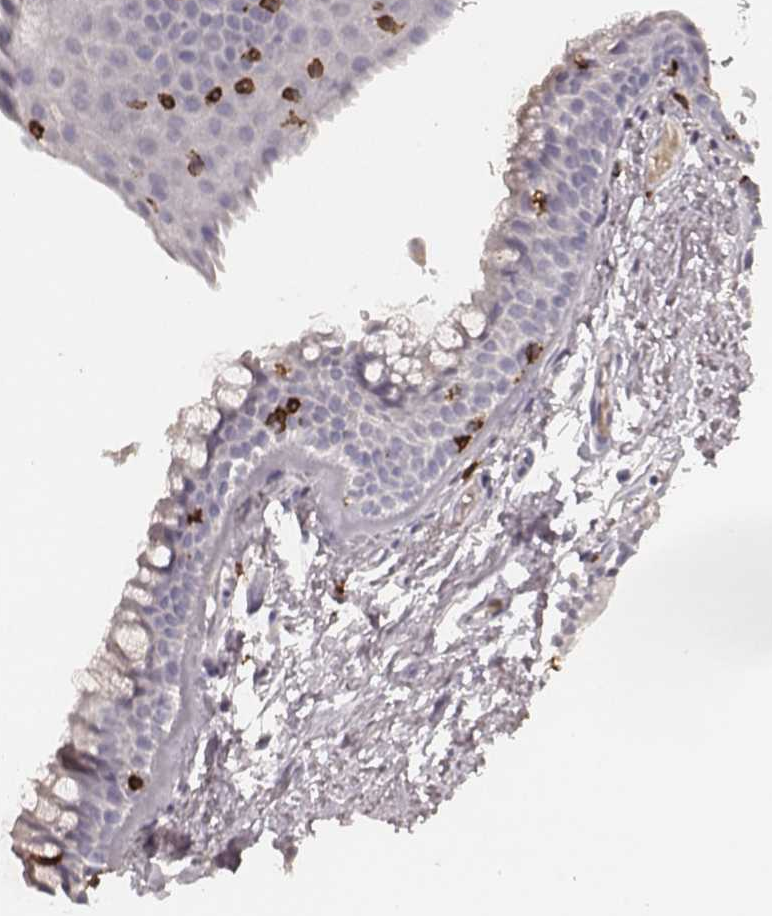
{"staining": {"intensity": "negative", "quantity": "none", "location": "none"}, "tissue": "adipose tissue", "cell_type": "Adipocytes", "image_type": "normal", "snomed": [{"axis": "morphology", "description": "Normal tissue, NOS"}, {"axis": "topography", "description": "Cartilage tissue"}, {"axis": "topography", "description": "Bronchus"}], "caption": "An IHC image of normal adipose tissue is shown. There is no staining in adipocytes of adipose tissue. The staining was performed using DAB (3,3'-diaminobenzidine) to visualize the protein expression in brown, while the nuclei were stained in blue with hematoxylin (Magnification: 20x).", "gene": "CD8A", "patient": {"sex": "female", "age": 79}}